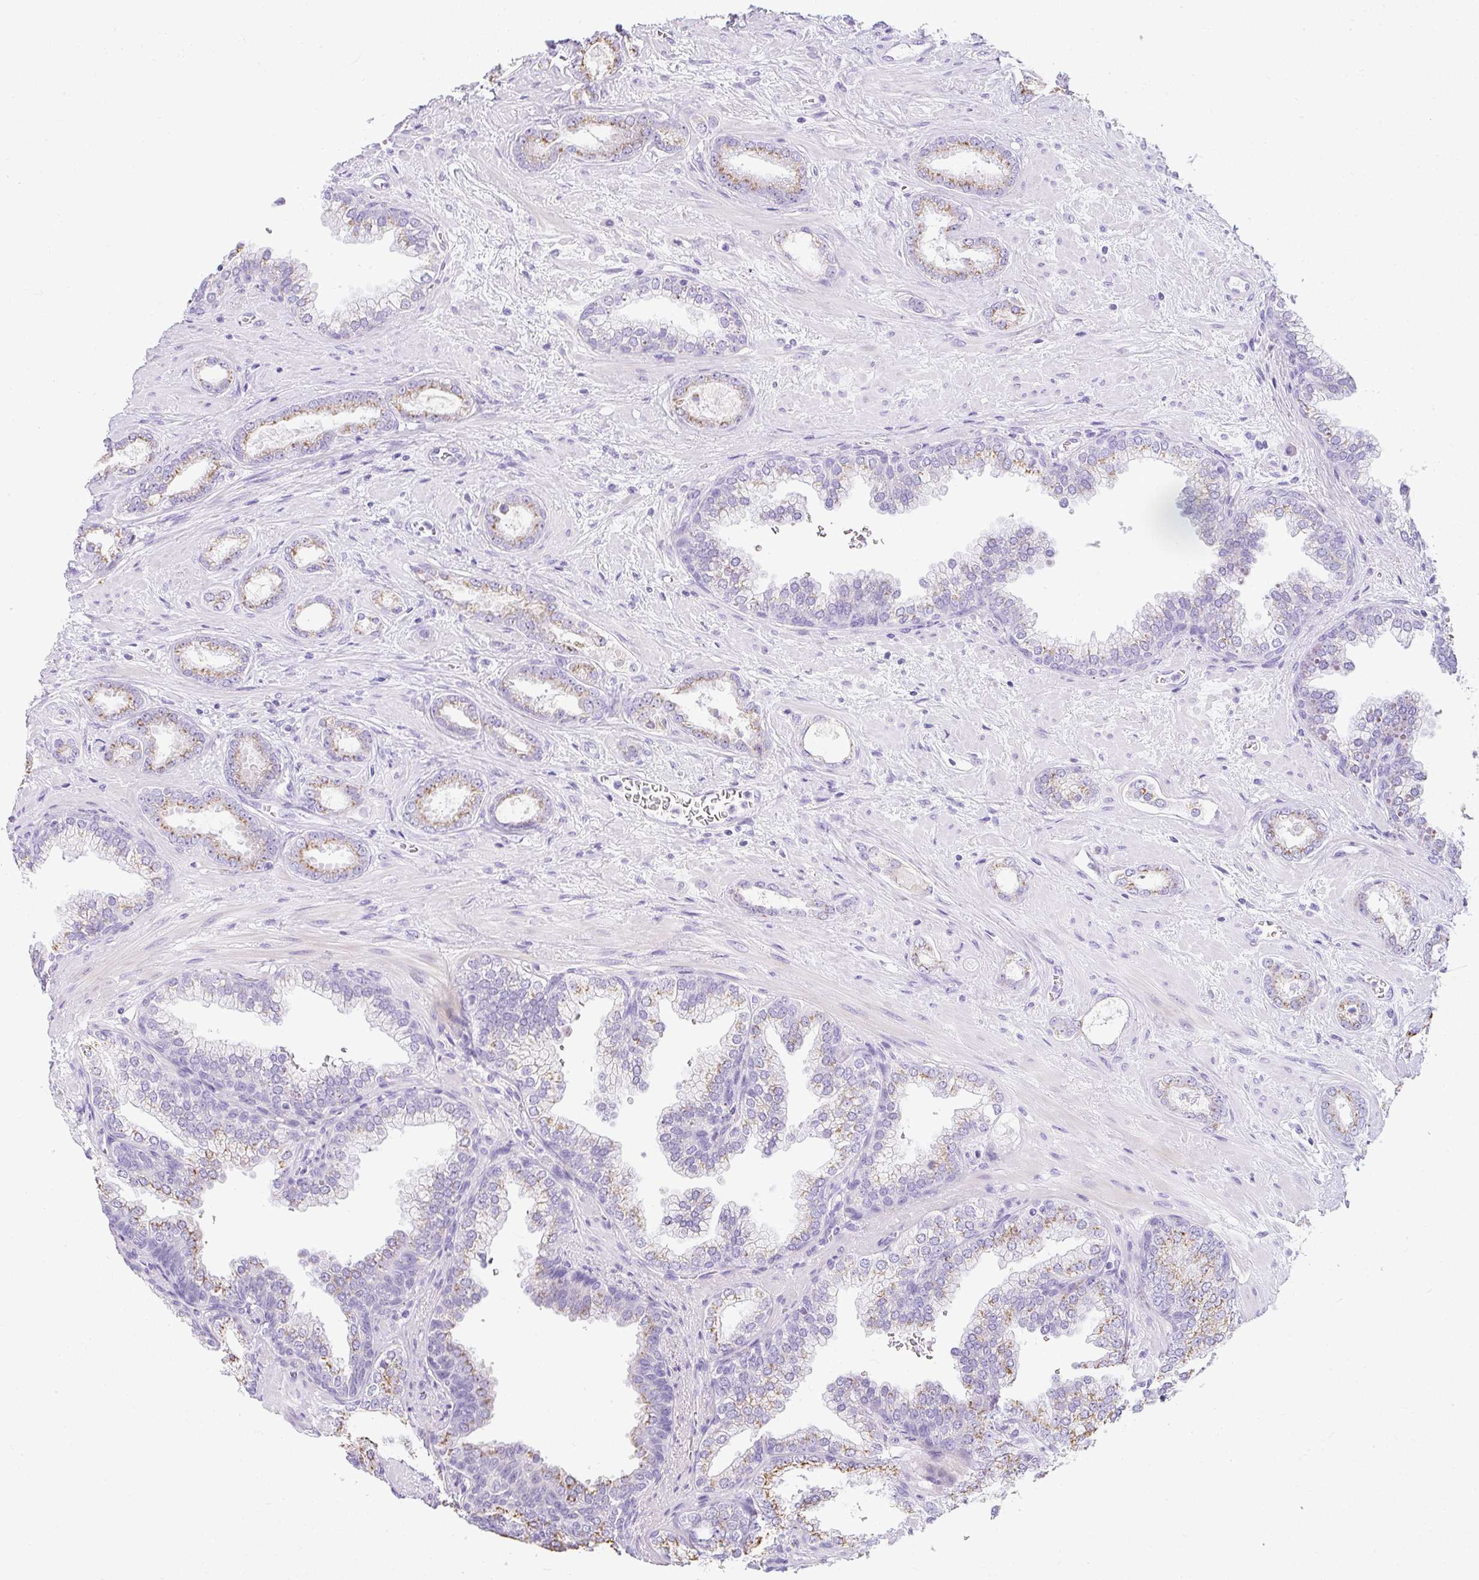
{"staining": {"intensity": "moderate", "quantity": ">75%", "location": "cytoplasmic/membranous"}, "tissue": "prostate cancer", "cell_type": "Tumor cells", "image_type": "cancer", "snomed": [{"axis": "morphology", "description": "Adenocarcinoma, High grade"}, {"axis": "topography", "description": "Prostate"}], "caption": "There is medium levels of moderate cytoplasmic/membranous expression in tumor cells of adenocarcinoma (high-grade) (prostate), as demonstrated by immunohistochemical staining (brown color).", "gene": "DTX4", "patient": {"sex": "male", "age": 58}}